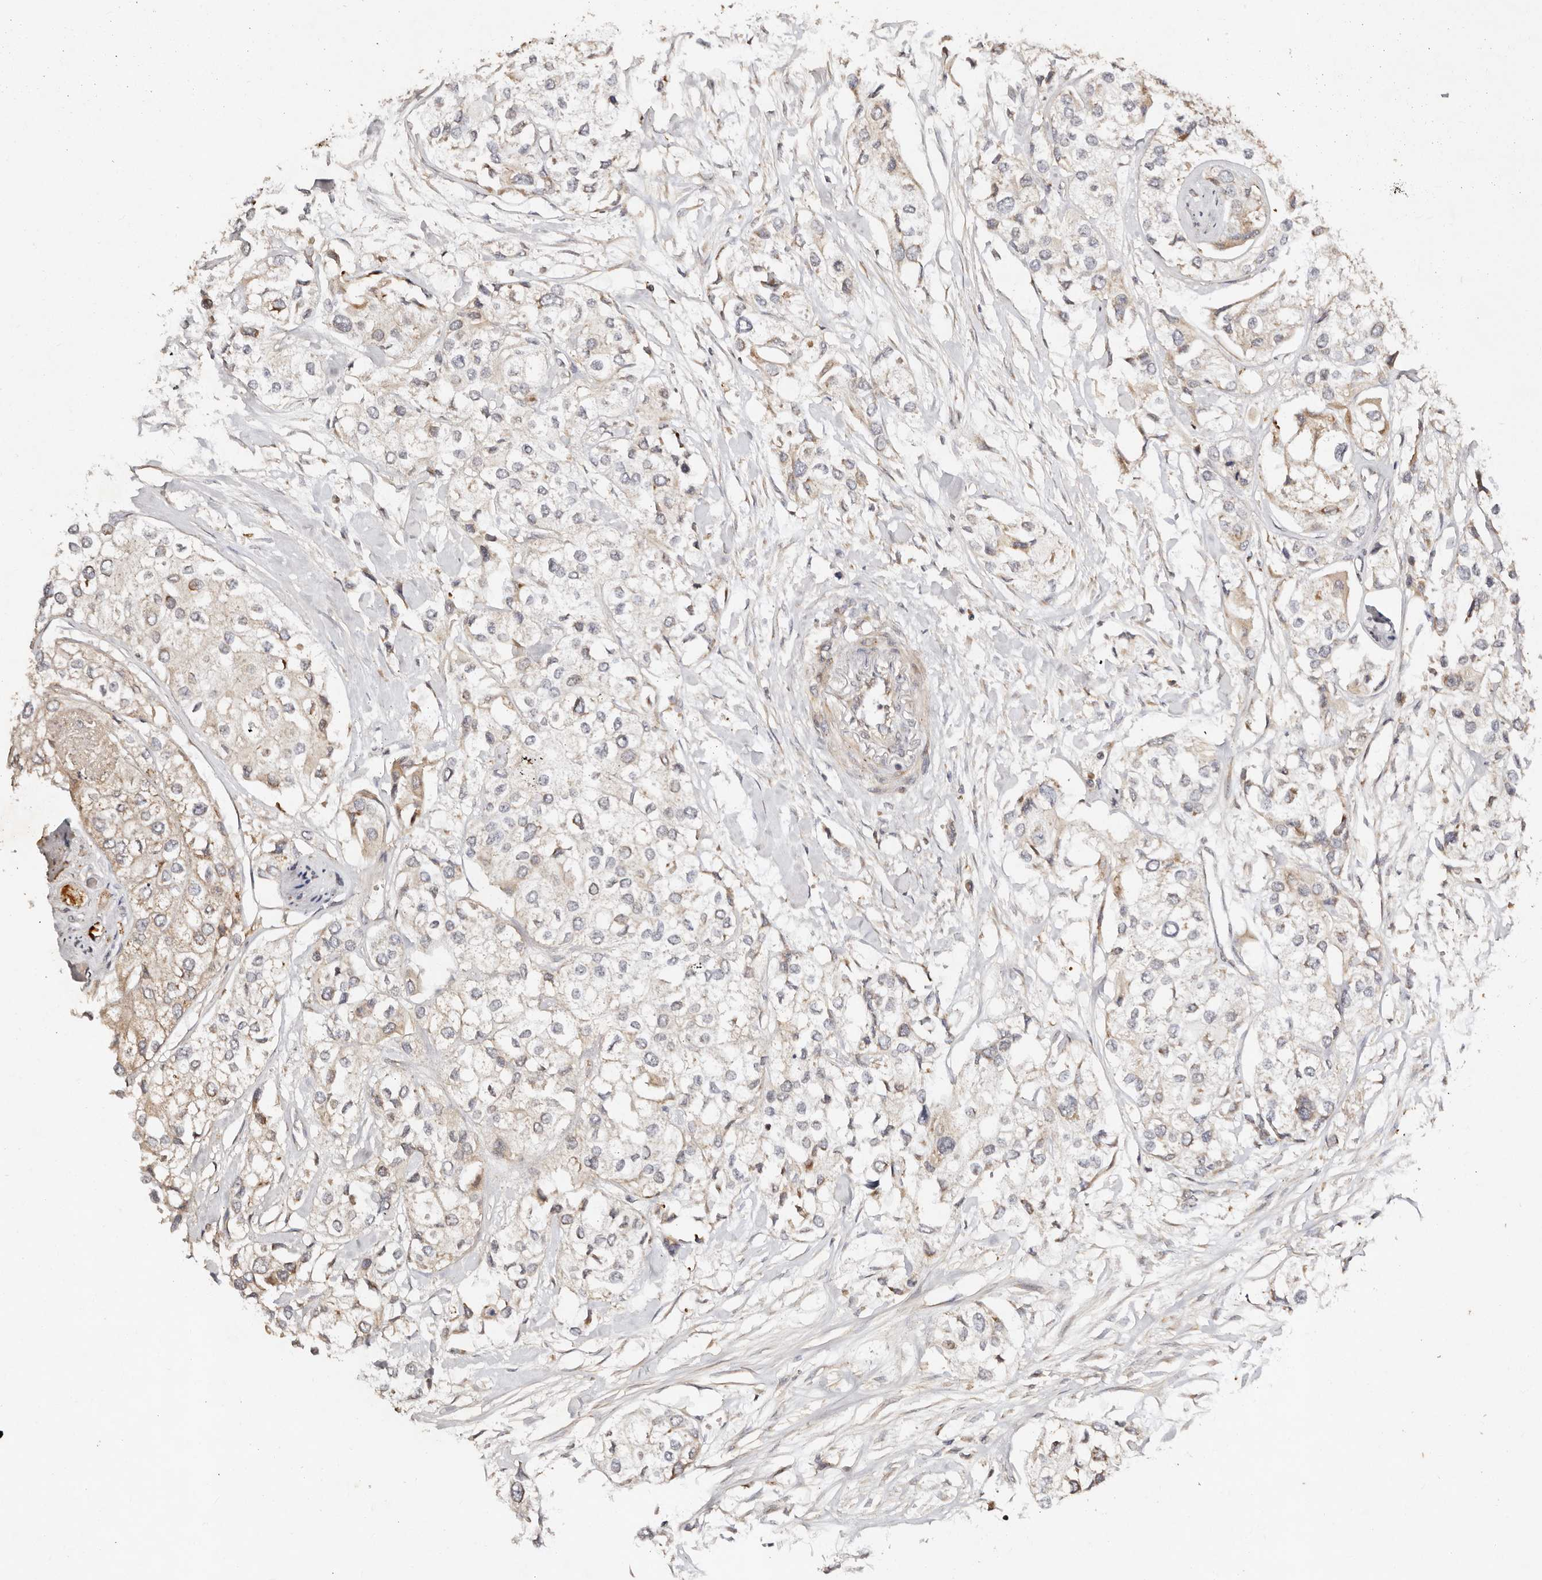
{"staining": {"intensity": "weak", "quantity": "<25%", "location": "cytoplasmic/membranous"}, "tissue": "urothelial cancer", "cell_type": "Tumor cells", "image_type": "cancer", "snomed": [{"axis": "morphology", "description": "Urothelial carcinoma, High grade"}, {"axis": "topography", "description": "Urinary bladder"}], "caption": "Urothelial cancer stained for a protein using immunohistochemistry (IHC) demonstrates no expression tumor cells.", "gene": "DENND11", "patient": {"sex": "male", "age": 64}}